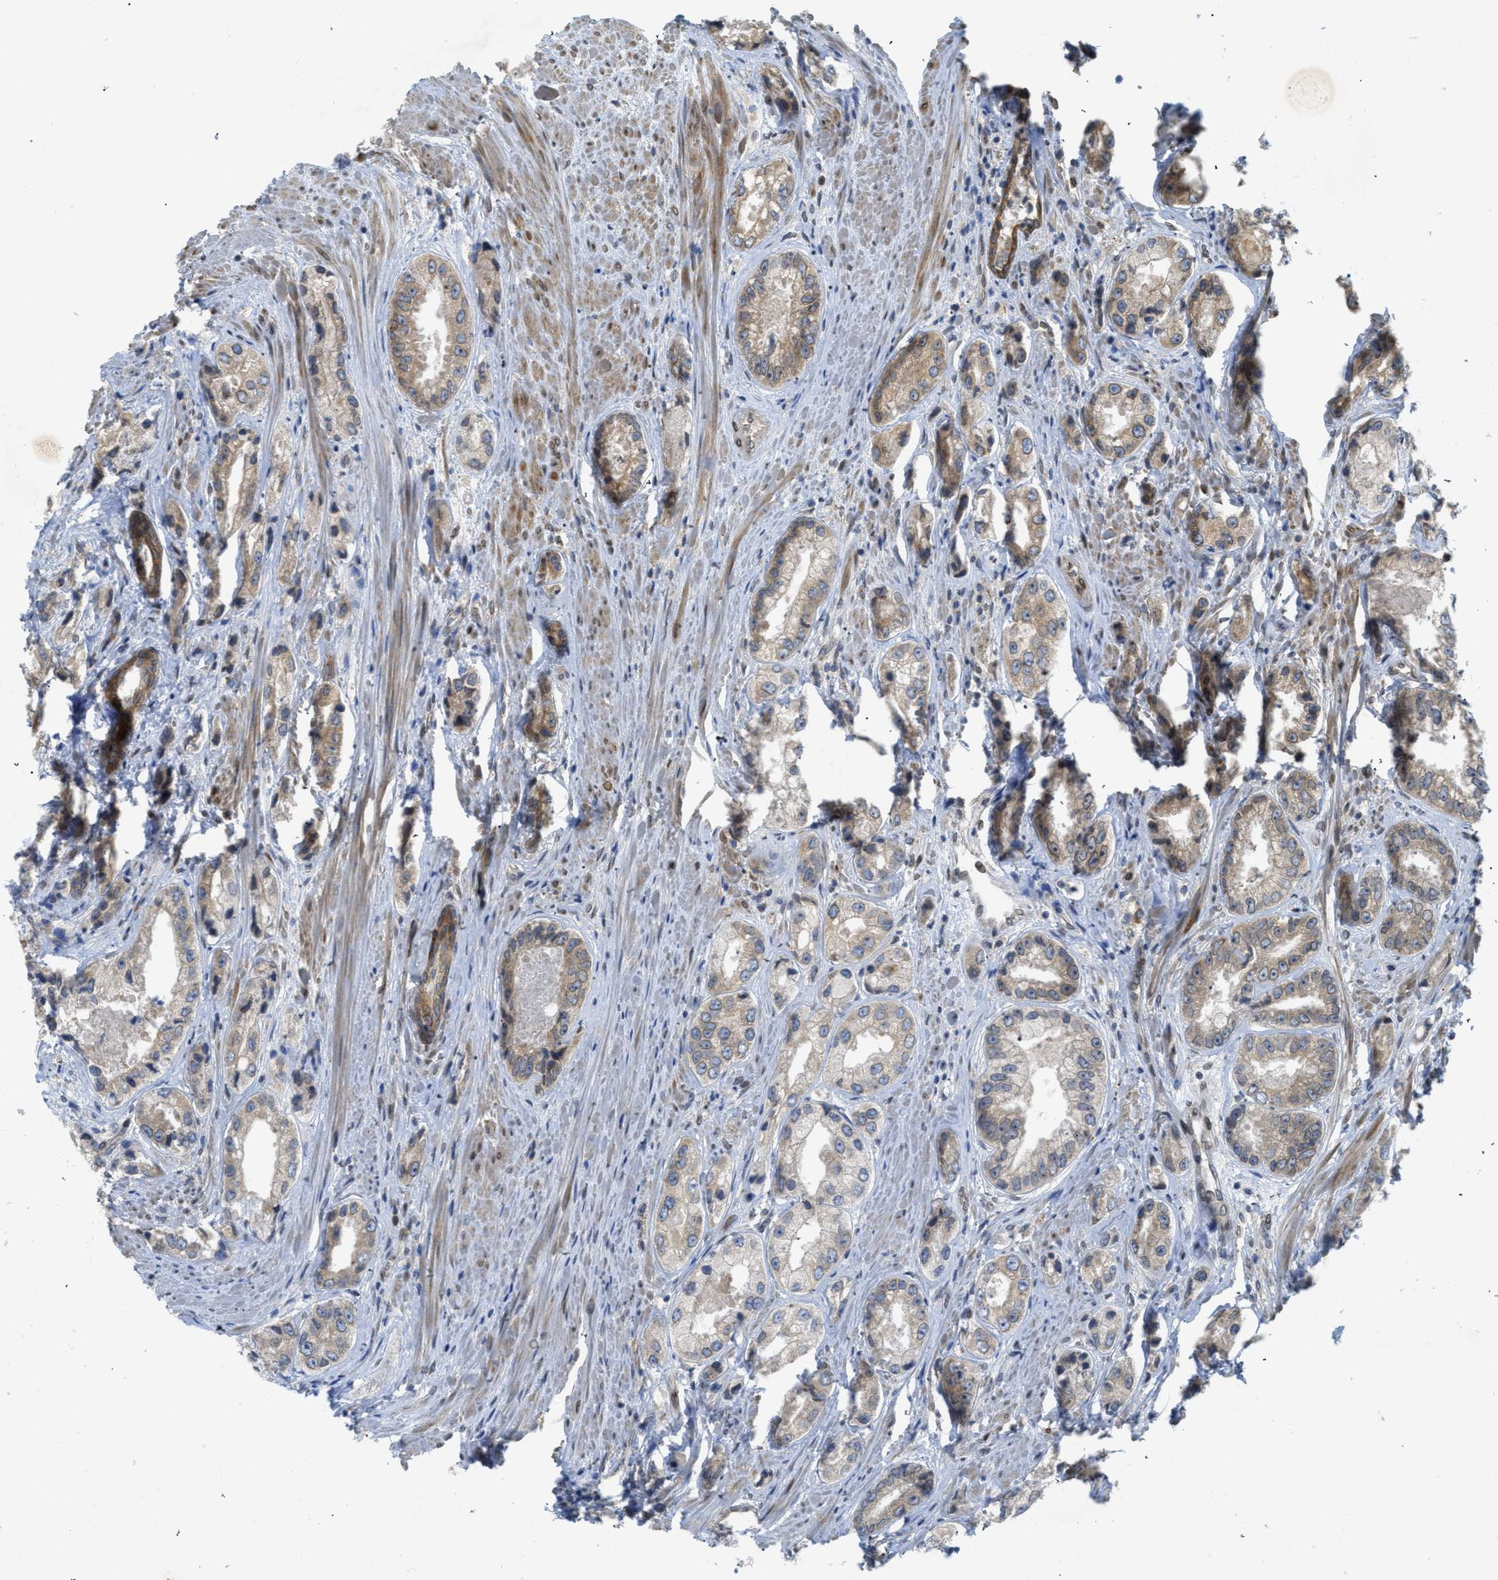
{"staining": {"intensity": "weak", "quantity": "25%-75%", "location": "cytoplasmic/membranous"}, "tissue": "prostate cancer", "cell_type": "Tumor cells", "image_type": "cancer", "snomed": [{"axis": "morphology", "description": "Adenocarcinoma, High grade"}, {"axis": "topography", "description": "Prostate"}], "caption": "Prostate cancer (high-grade adenocarcinoma) stained with DAB (3,3'-diaminobenzidine) immunohistochemistry (IHC) demonstrates low levels of weak cytoplasmic/membranous staining in about 25%-75% of tumor cells.", "gene": "EIF2AK3", "patient": {"sex": "male", "age": 61}}